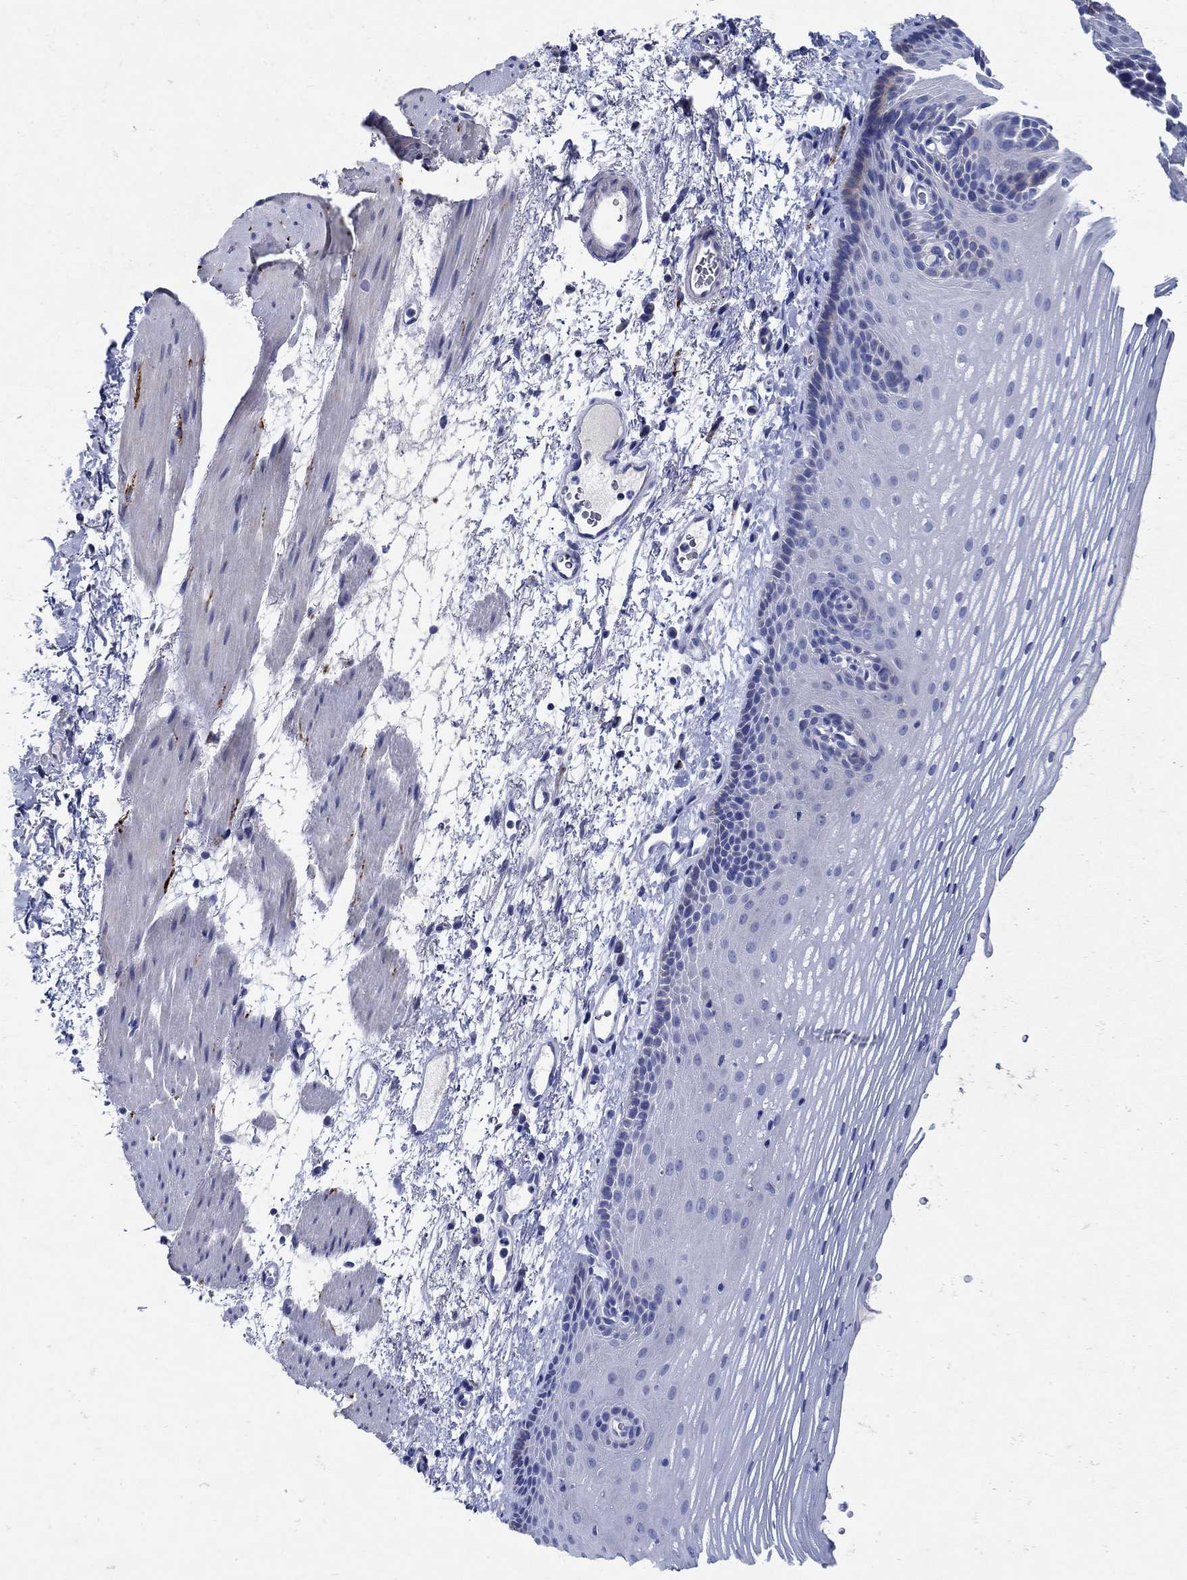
{"staining": {"intensity": "negative", "quantity": "none", "location": "none"}, "tissue": "esophagus", "cell_type": "Squamous epithelial cells", "image_type": "normal", "snomed": [{"axis": "morphology", "description": "Normal tissue, NOS"}, {"axis": "topography", "description": "Esophagus"}], "caption": "An image of esophagus stained for a protein exhibits no brown staining in squamous epithelial cells. (DAB IHC with hematoxylin counter stain).", "gene": "NOS1", "patient": {"sex": "male", "age": 76}}